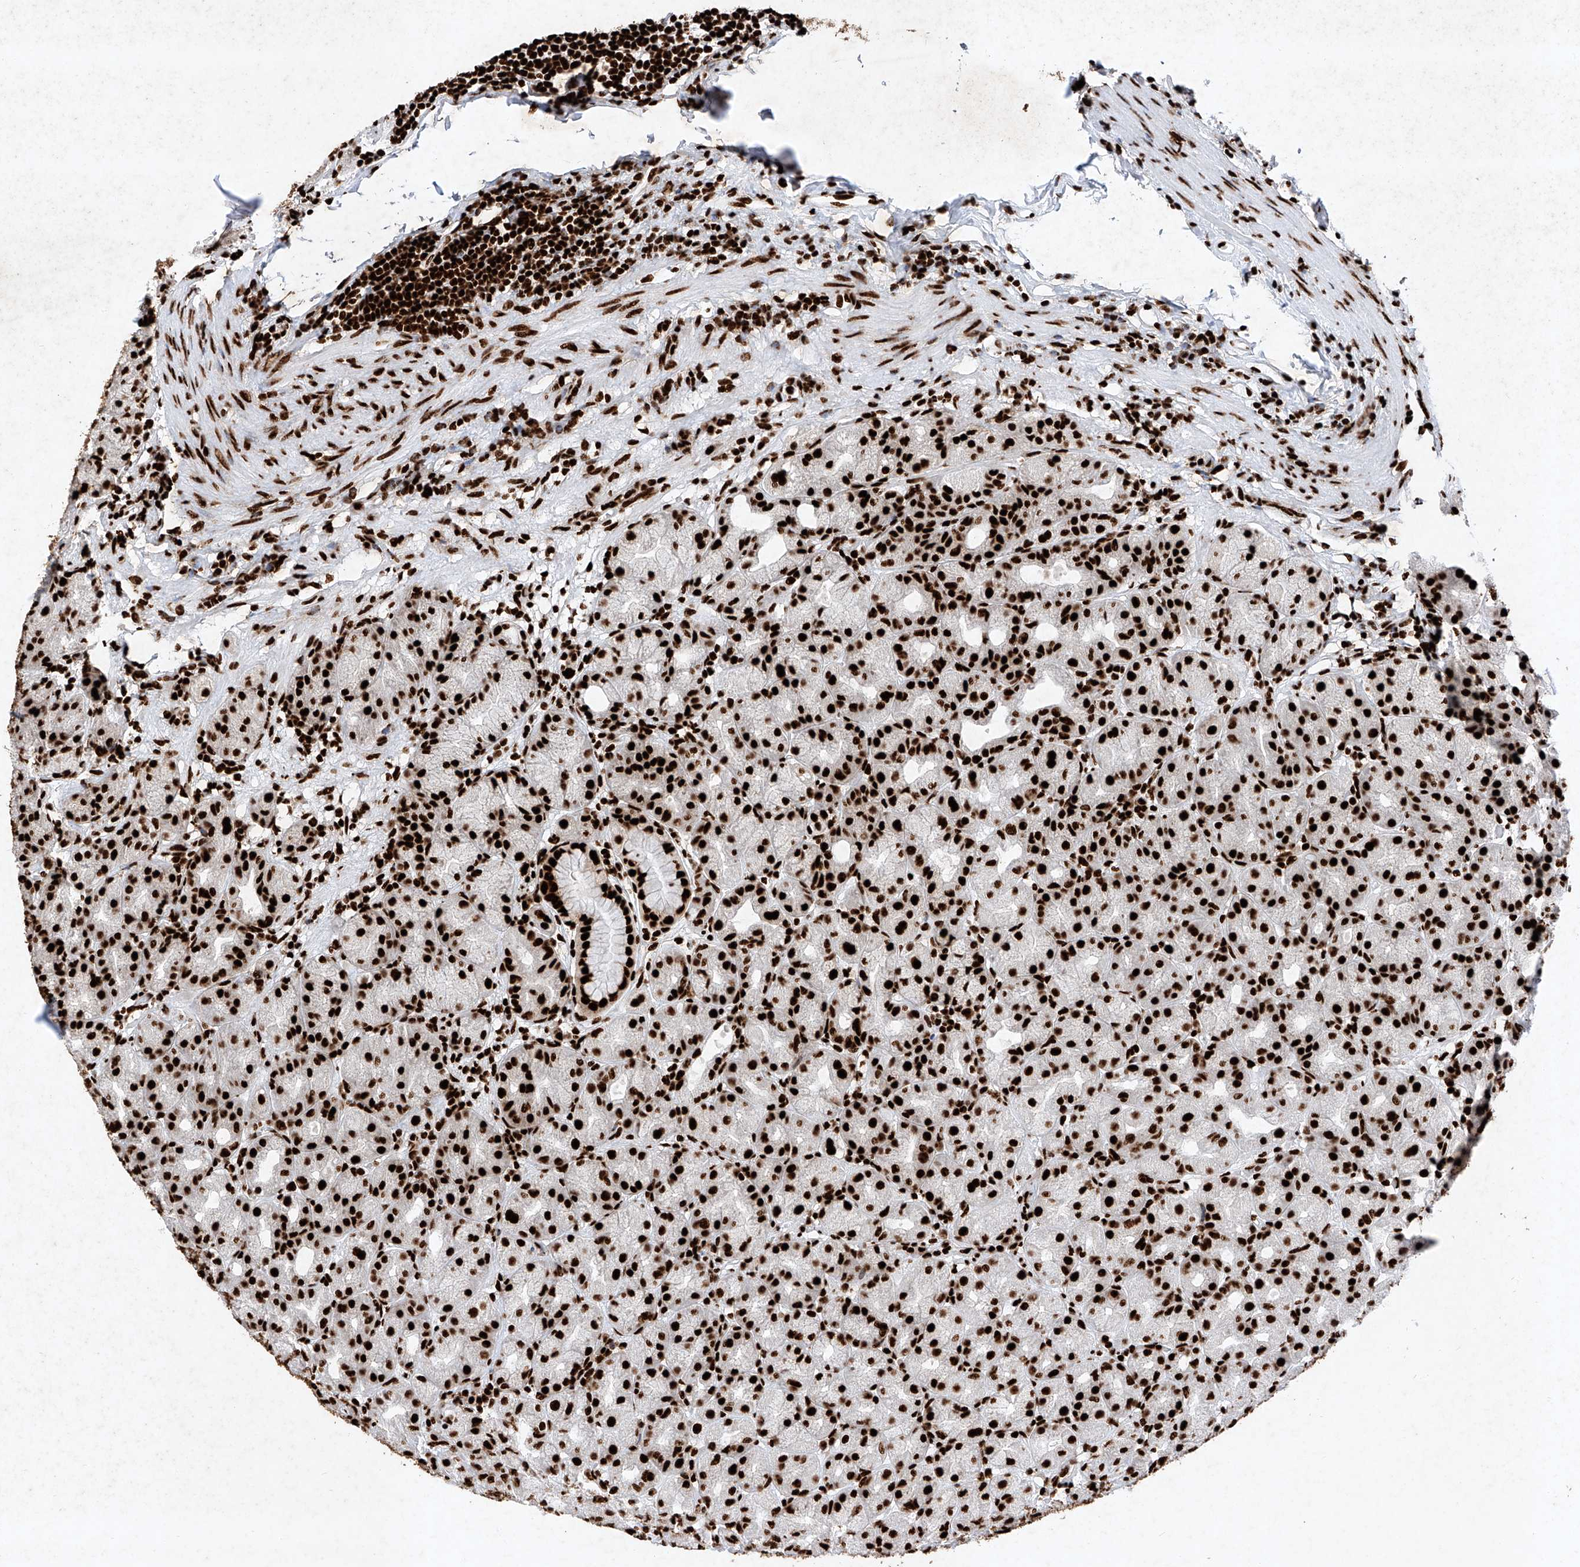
{"staining": {"intensity": "strong", "quantity": ">75%", "location": "nuclear"}, "tissue": "stomach", "cell_type": "Glandular cells", "image_type": "normal", "snomed": [{"axis": "morphology", "description": "Normal tissue, NOS"}, {"axis": "topography", "description": "Stomach, upper"}], "caption": "Immunohistochemistry (DAB (3,3'-diaminobenzidine)) staining of unremarkable stomach reveals strong nuclear protein staining in approximately >75% of glandular cells.", "gene": "SRSF6", "patient": {"sex": "male", "age": 68}}